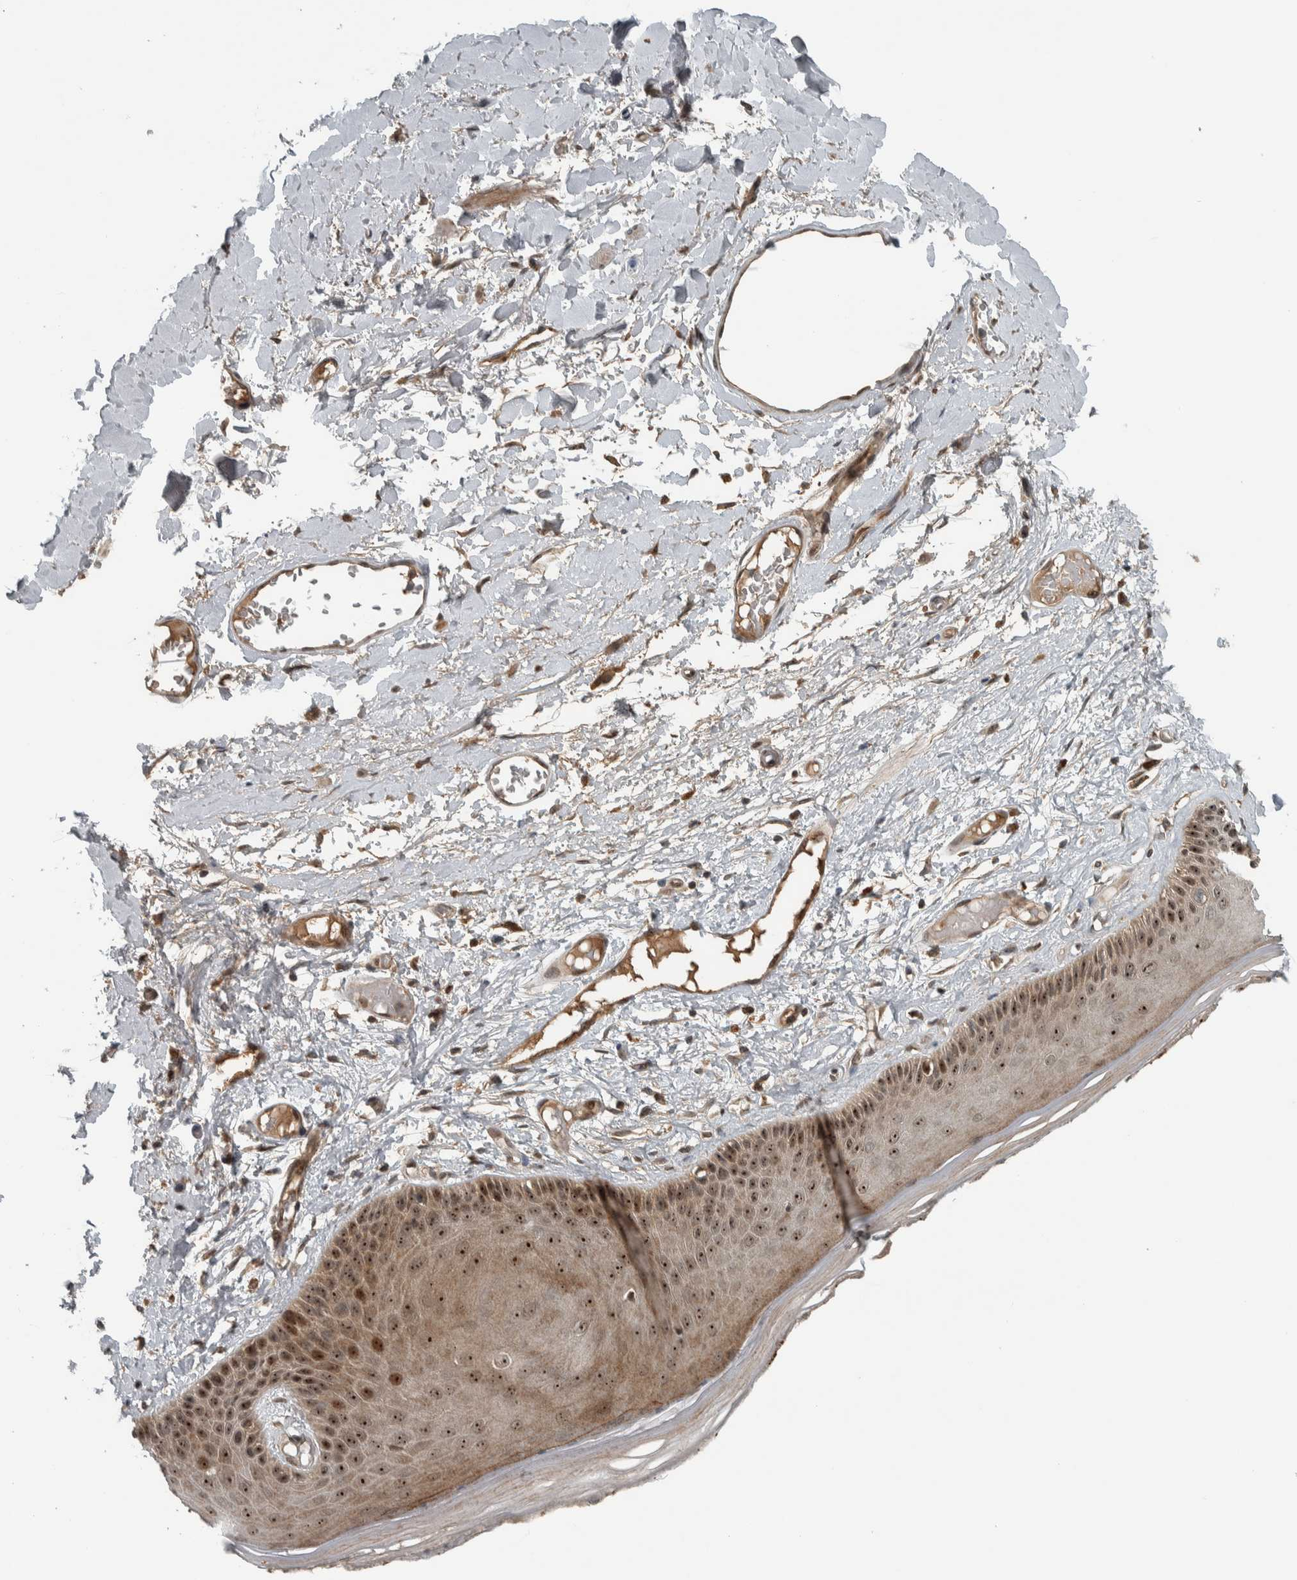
{"staining": {"intensity": "moderate", "quantity": ">75%", "location": "cytoplasmic/membranous,nuclear"}, "tissue": "skin", "cell_type": "Epidermal cells", "image_type": "normal", "snomed": [{"axis": "morphology", "description": "Normal tissue, NOS"}, {"axis": "topography", "description": "Vulva"}], "caption": "Moderate cytoplasmic/membranous,nuclear protein staining is seen in about >75% of epidermal cells in skin.", "gene": "XPO5", "patient": {"sex": "female", "age": 73}}